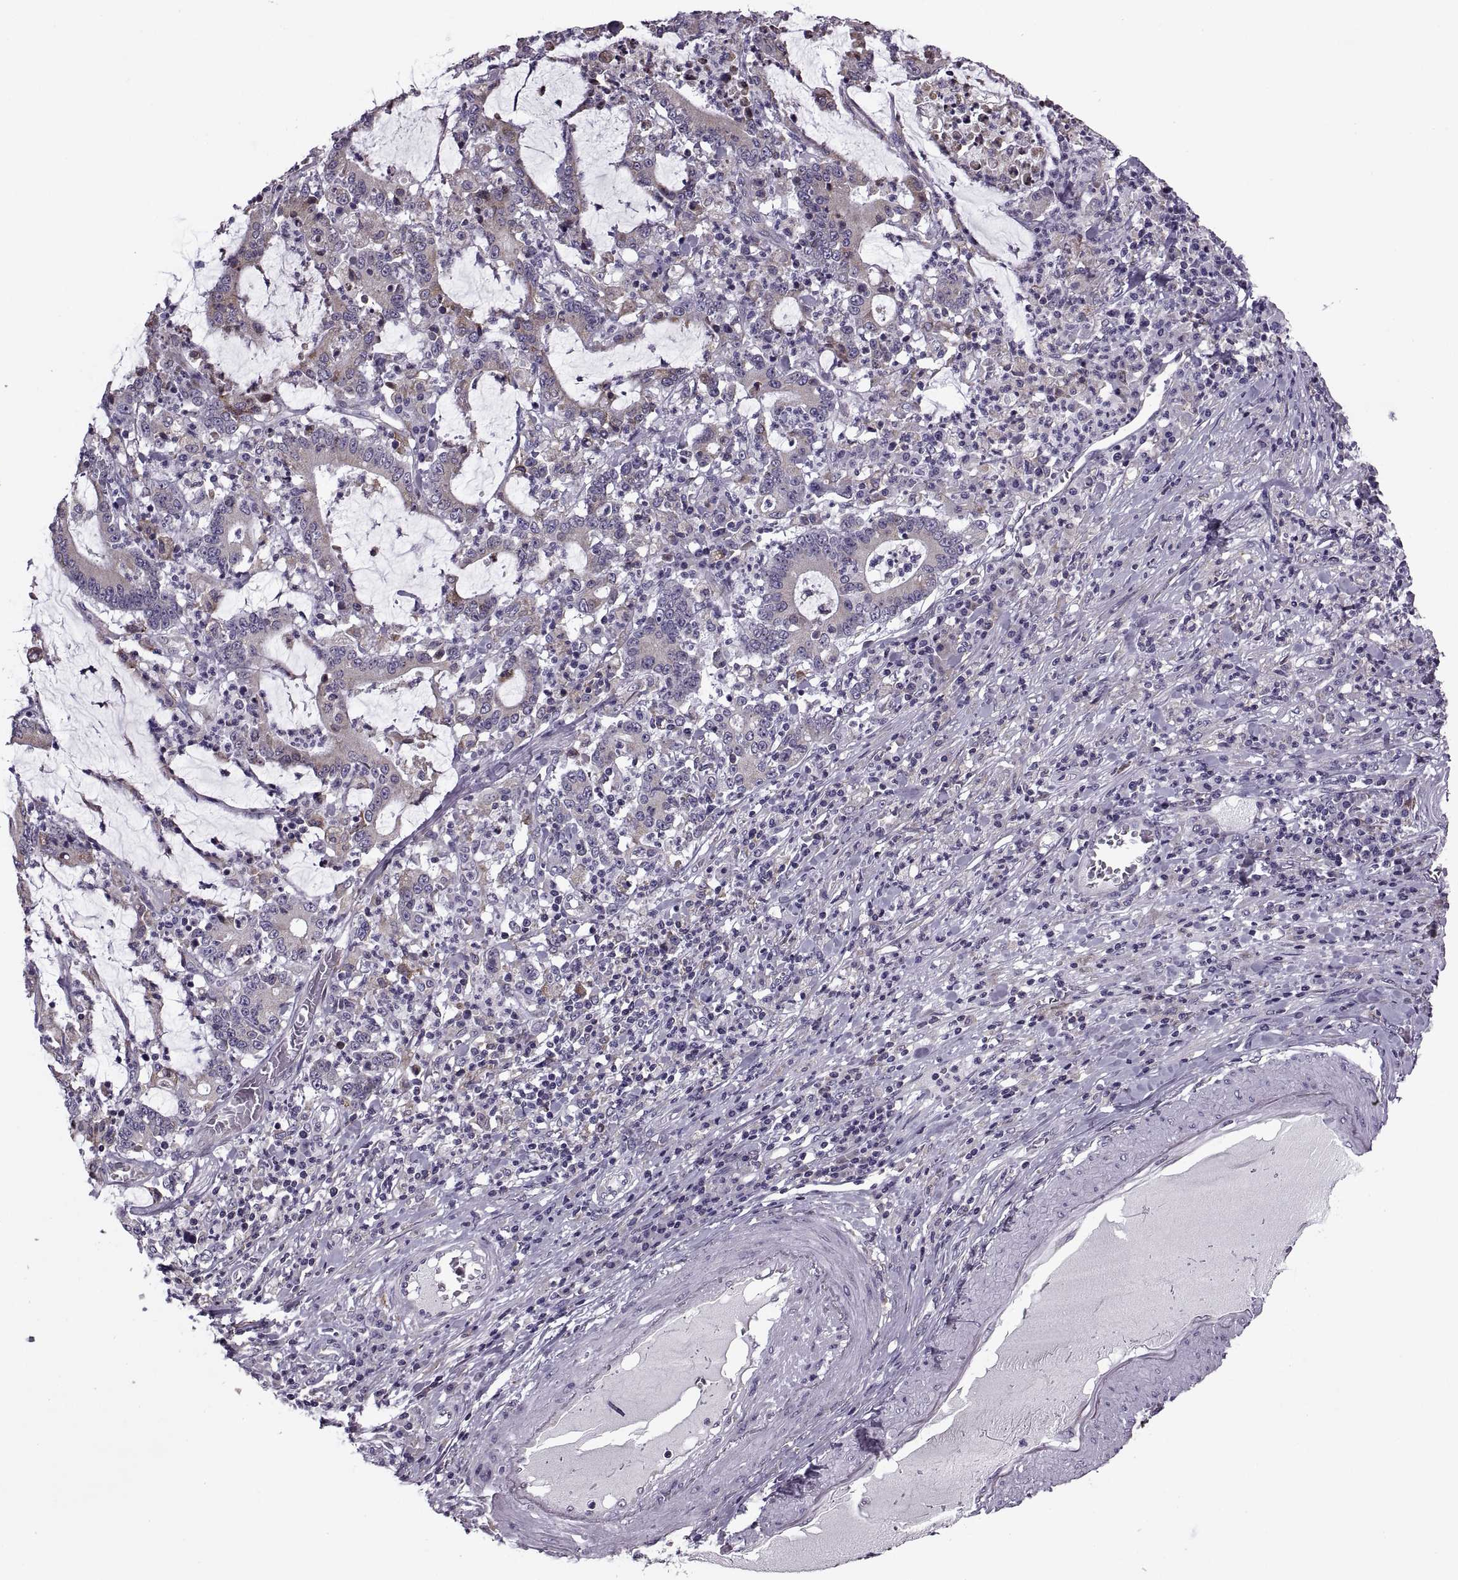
{"staining": {"intensity": "moderate", "quantity": "25%-75%", "location": "cytoplasmic/membranous"}, "tissue": "stomach cancer", "cell_type": "Tumor cells", "image_type": "cancer", "snomed": [{"axis": "morphology", "description": "Adenocarcinoma, NOS"}, {"axis": "topography", "description": "Stomach, upper"}], "caption": "A brown stain shows moderate cytoplasmic/membranous positivity of a protein in stomach cancer (adenocarcinoma) tumor cells. (DAB (3,3'-diaminobenzidine) IHC with brightfield microscopy, high magnification).", "gene": "LETM2", "patient": {"sex": "male", "age": 68}}